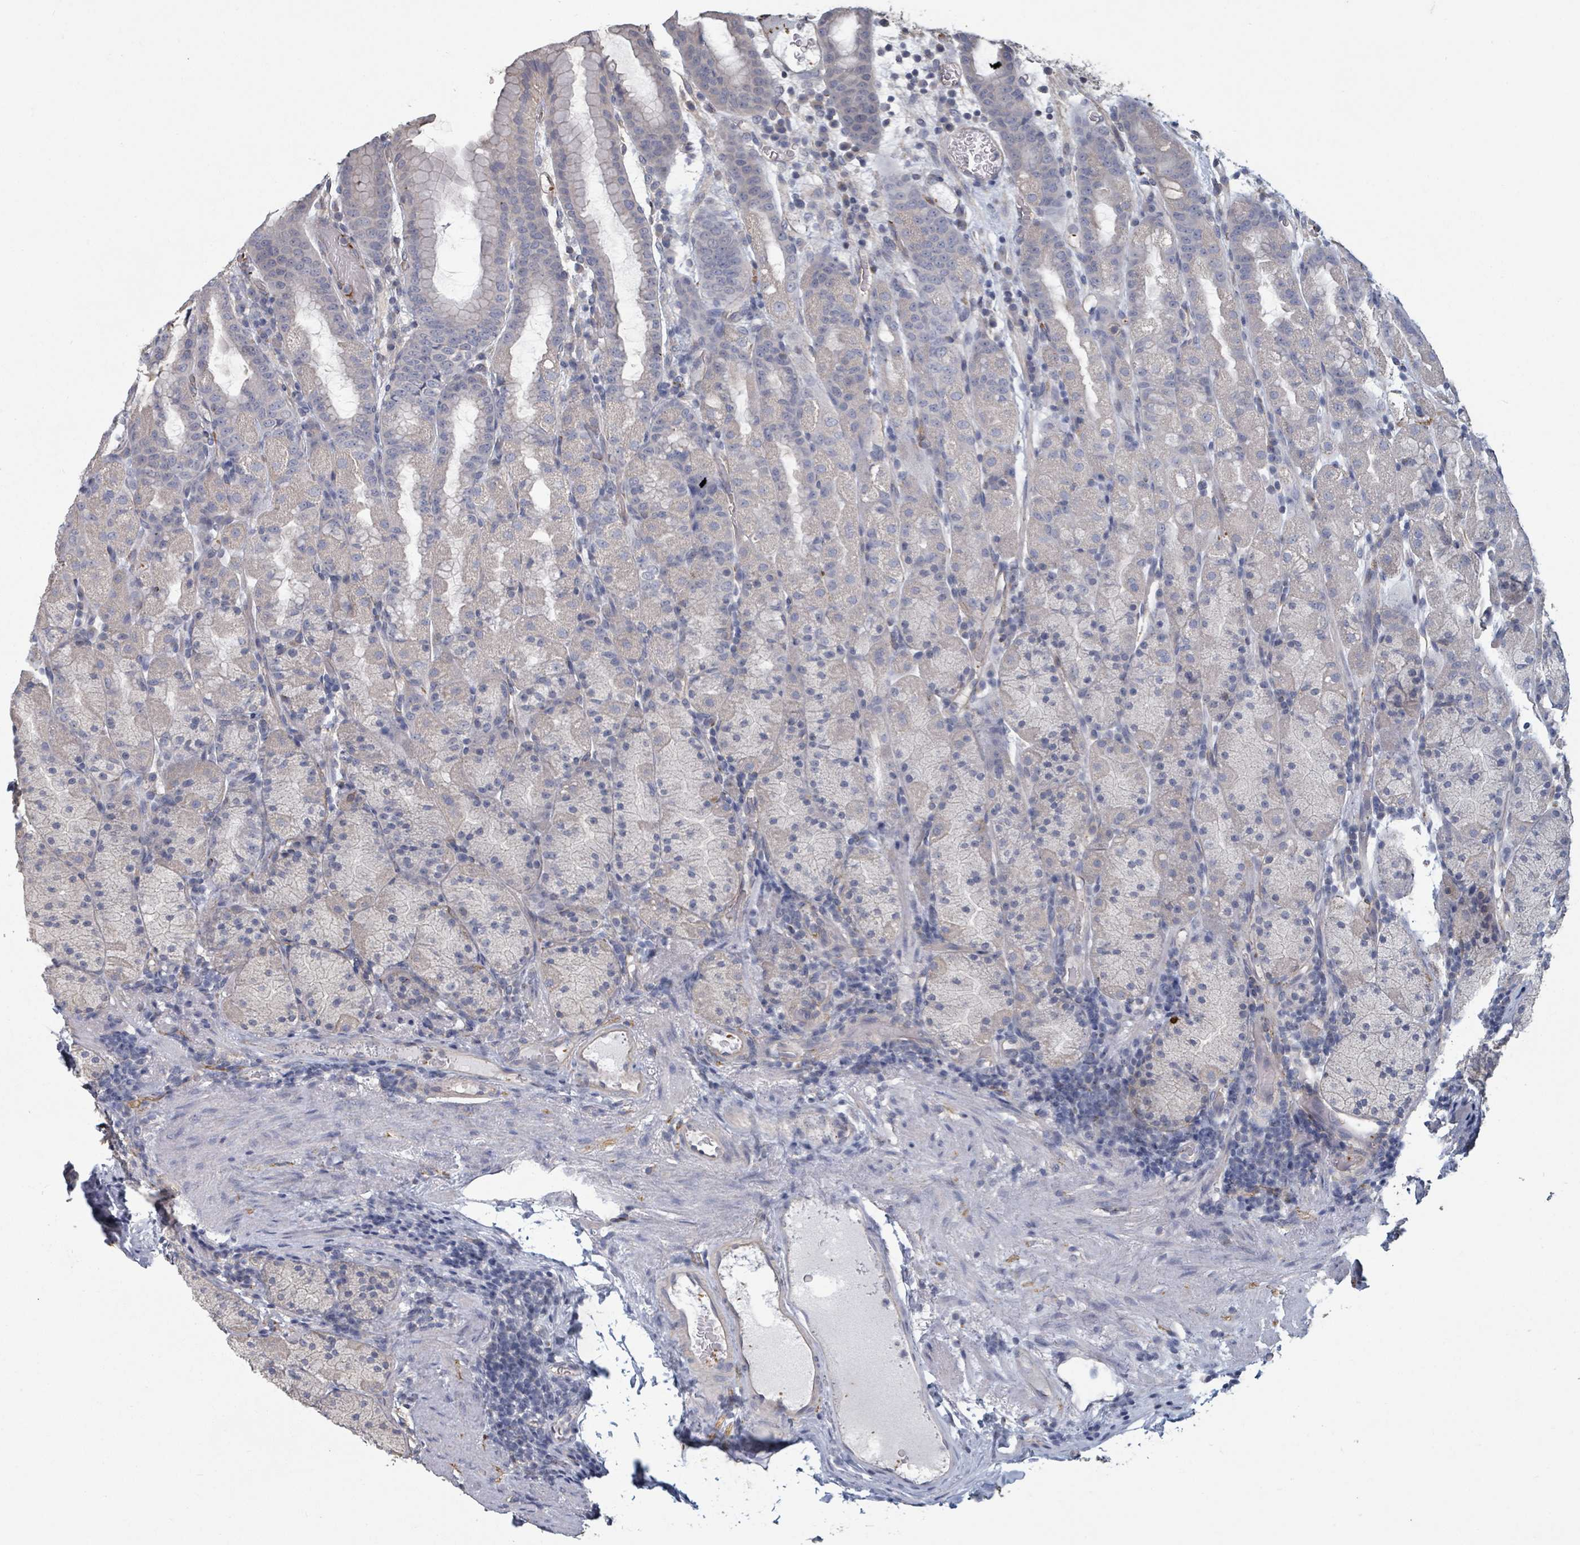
{"staining": {"intensity": "negative", "quantity": "none", "location": "none"}, "tissue": "stomach", "cell_type": "Glandular cells", "image_type": "normal", "snomed": [{"axis": "morphology", "description": "Normal tissue, NOS"}, {"axis": "topography", "description": "Stomach, upper"}, {"axis": "topography", "description": "Stomach, lower"}, {"axis": "topography", "description": "Small intestine"}], "caption": "This is an immunohistochemistry micrograph of benign human stomach. There is no expression in glandular cells.", "gene": "PLAUR", "patient": {"sex": "male", "age": 68}}